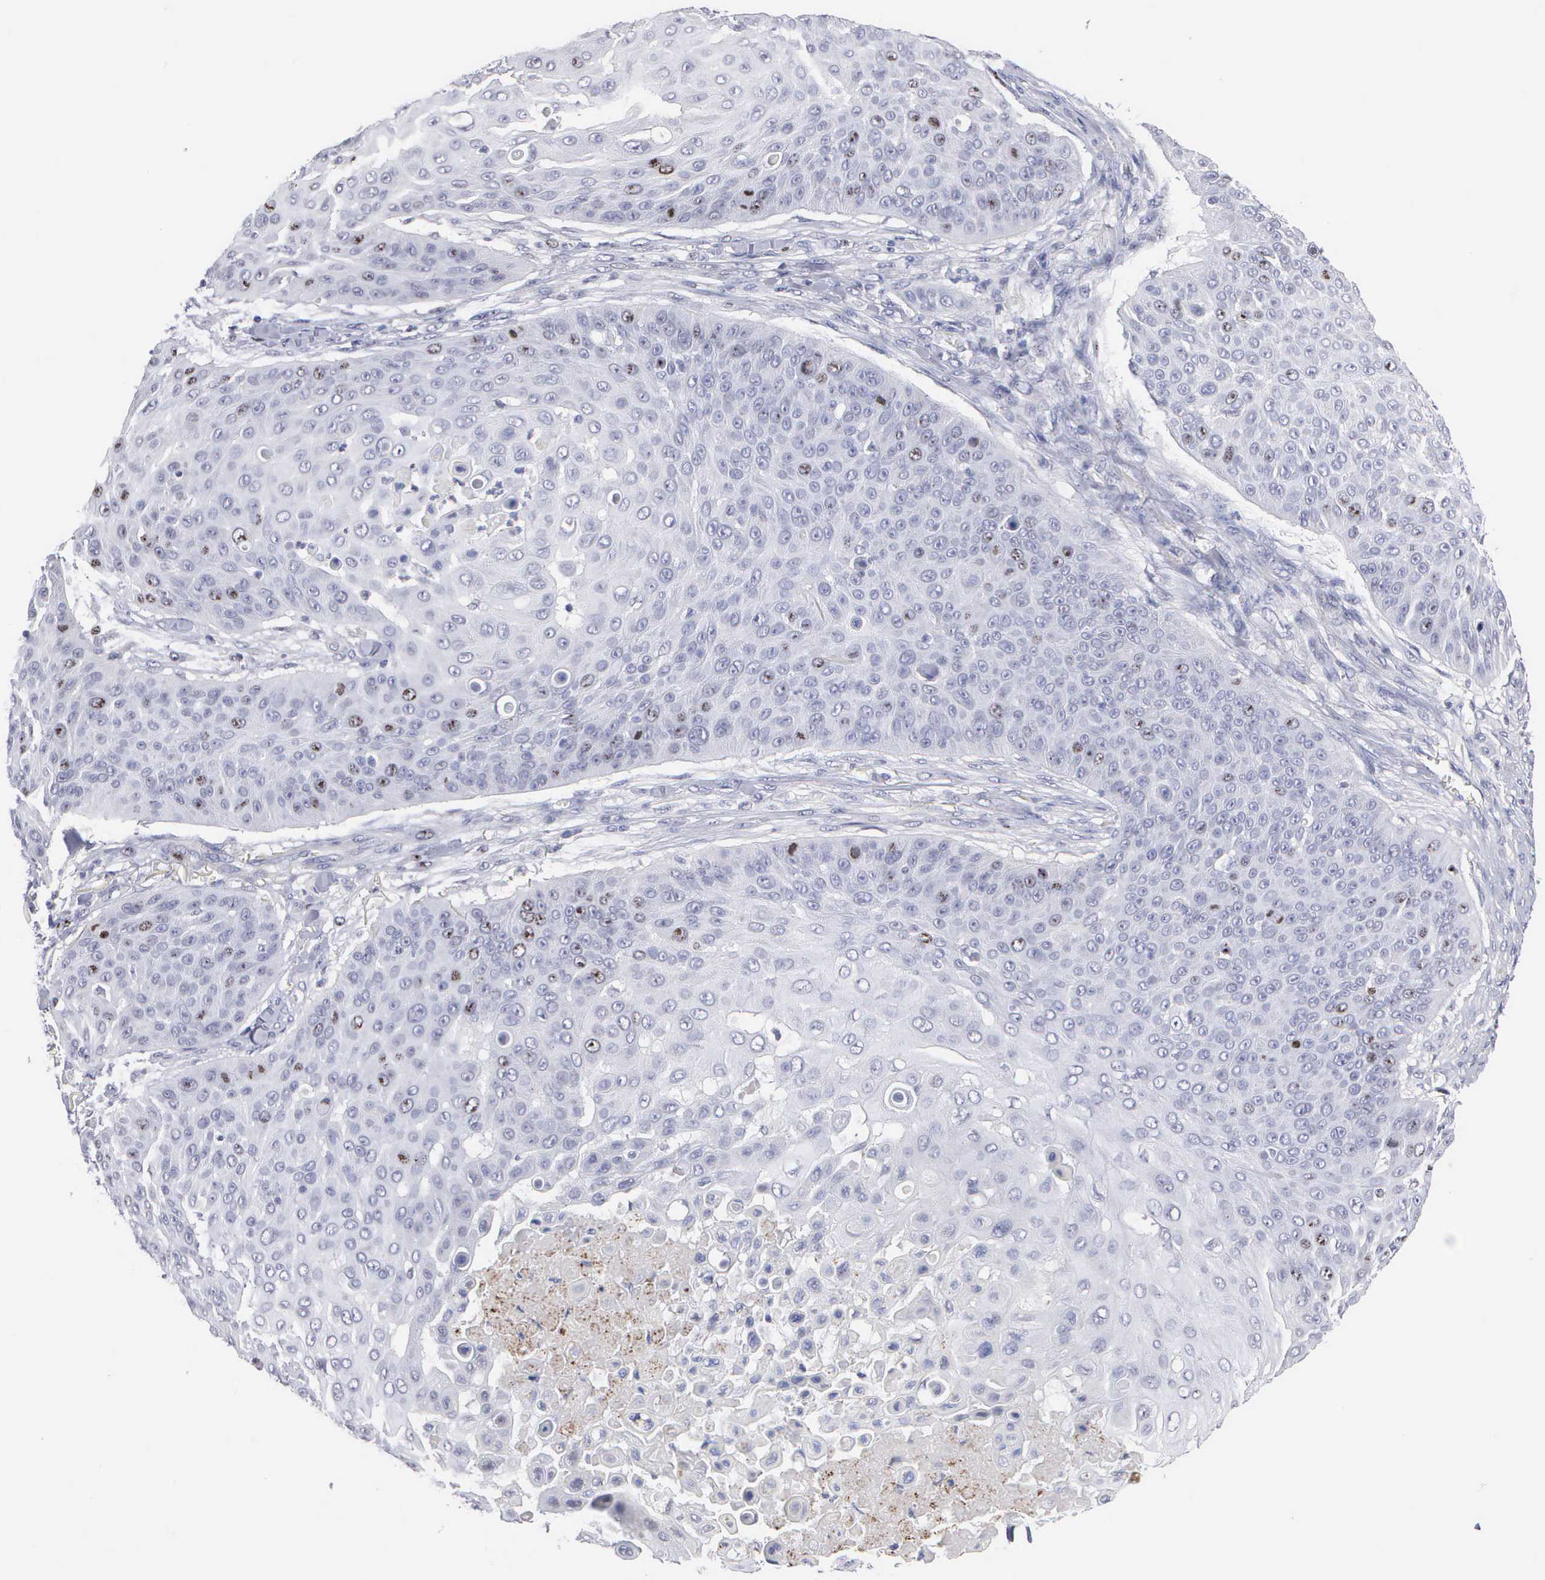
{"staining": {"intensity": "negative", "quantity": "none", "location": "none"}, "tissue": "skin cancer", "cell_type": "Tumor cells", "image_type": "cancer", "snomed": [{"axis": "morphology", "description": "Squamous cell carcinoma, NOS"}, {"axis": "topography", "description": "Skin"}], "caption": "Micrograph shows no protein staining in tumor cells of skin cancer tissue.", "gene": "KDM6A", "patient": {"sex": "male", "age": 82}}